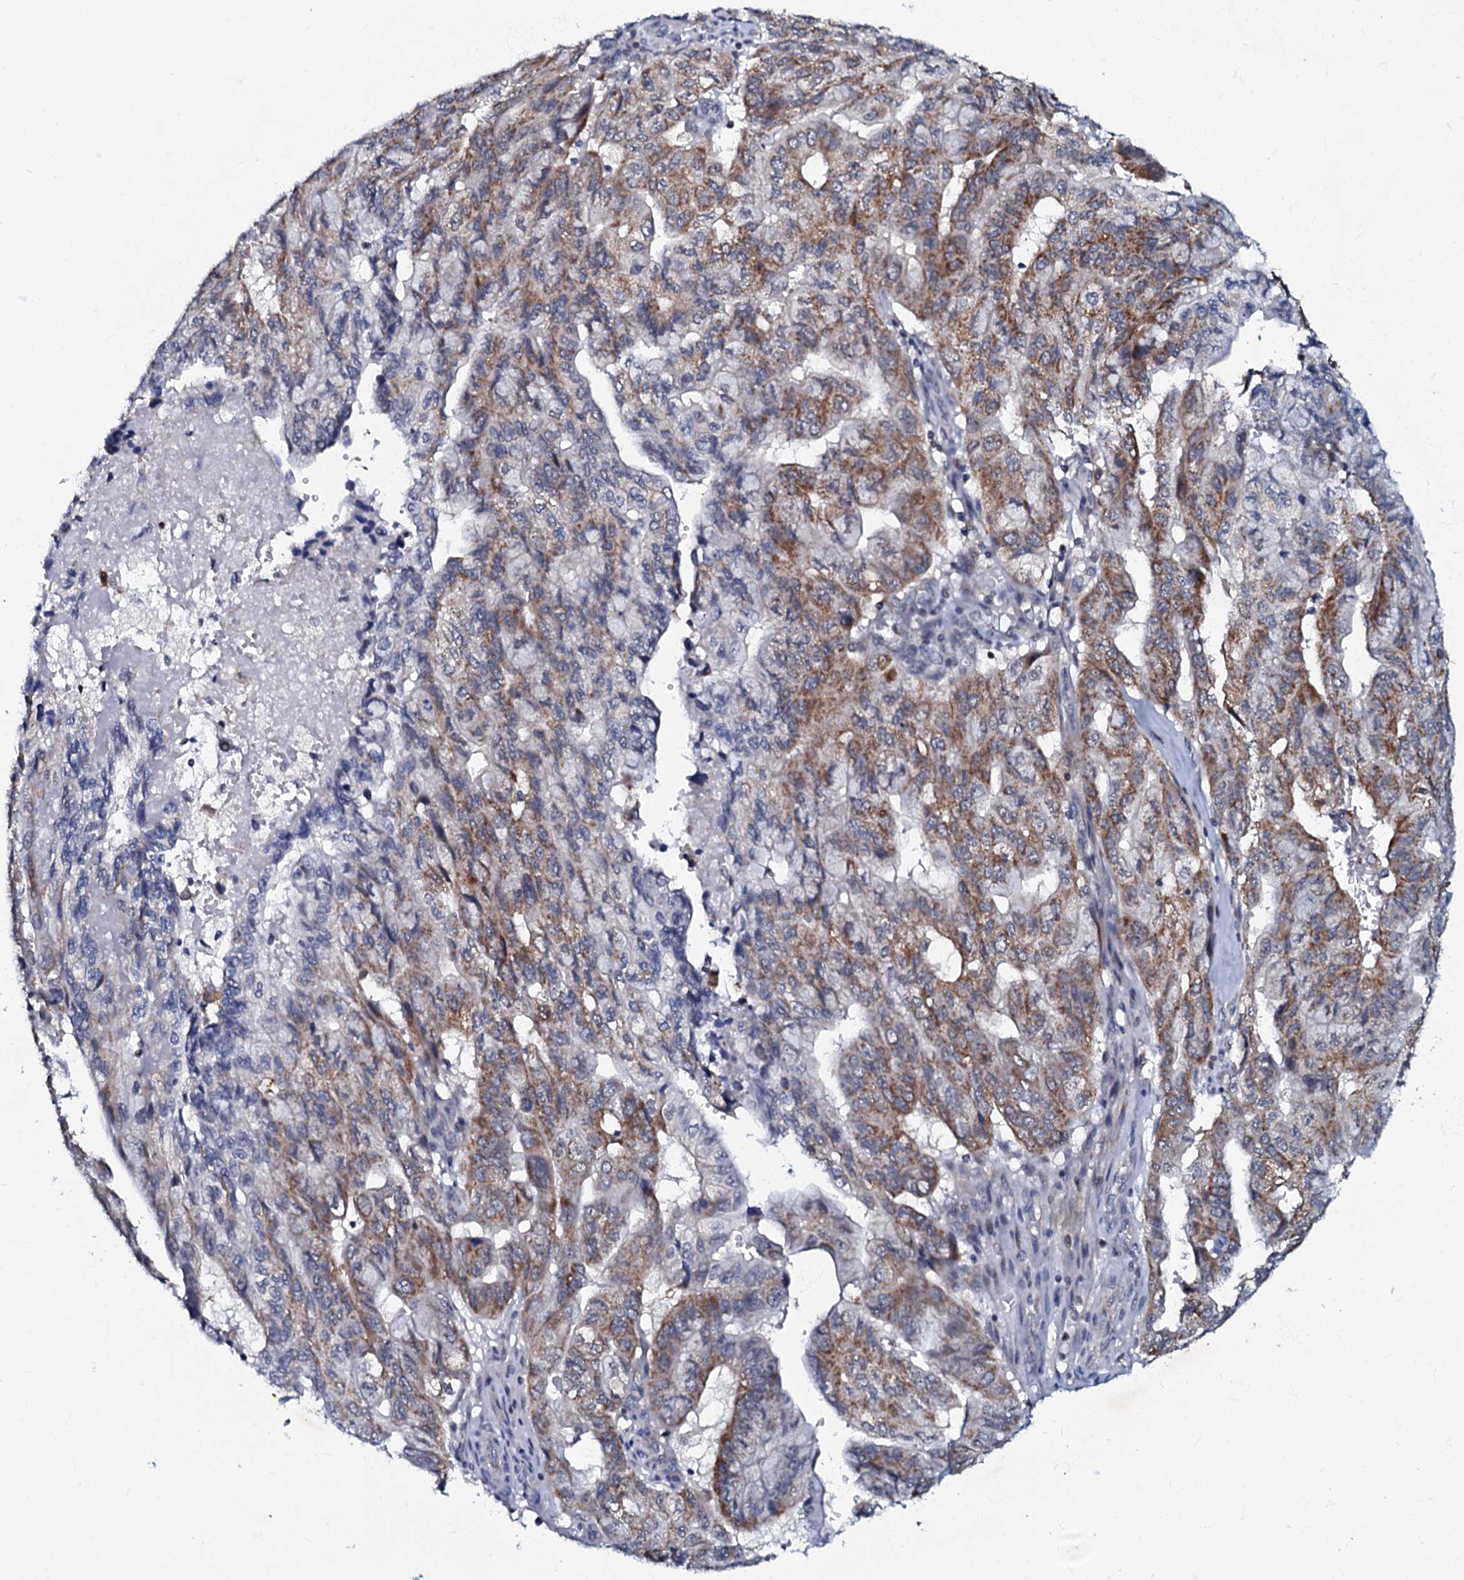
{"staining": {"intensity": "moderate", "quantity": ">75%", "location": "cytoplasmic/membranous"}, "tissue": "pancreatic cancer", "cell_type": "Tumor cells", "image_type": "cancer", "snomed": [{"axis": "morphology", "description": "Adenocarcinoma, NOS"}, {"axis": "topography", "description": "Pancreas"}], "caption": "DAB (3,3'-diaminobenzidine) immunohistochemical staining of pancreatic adenocarcinoma shows moderate cytoplasmic/membranous protein positivity in approximately >75% of tumor cells.", "gene": "MRPL51", "patient": {"sex": "male", "age": 51}}